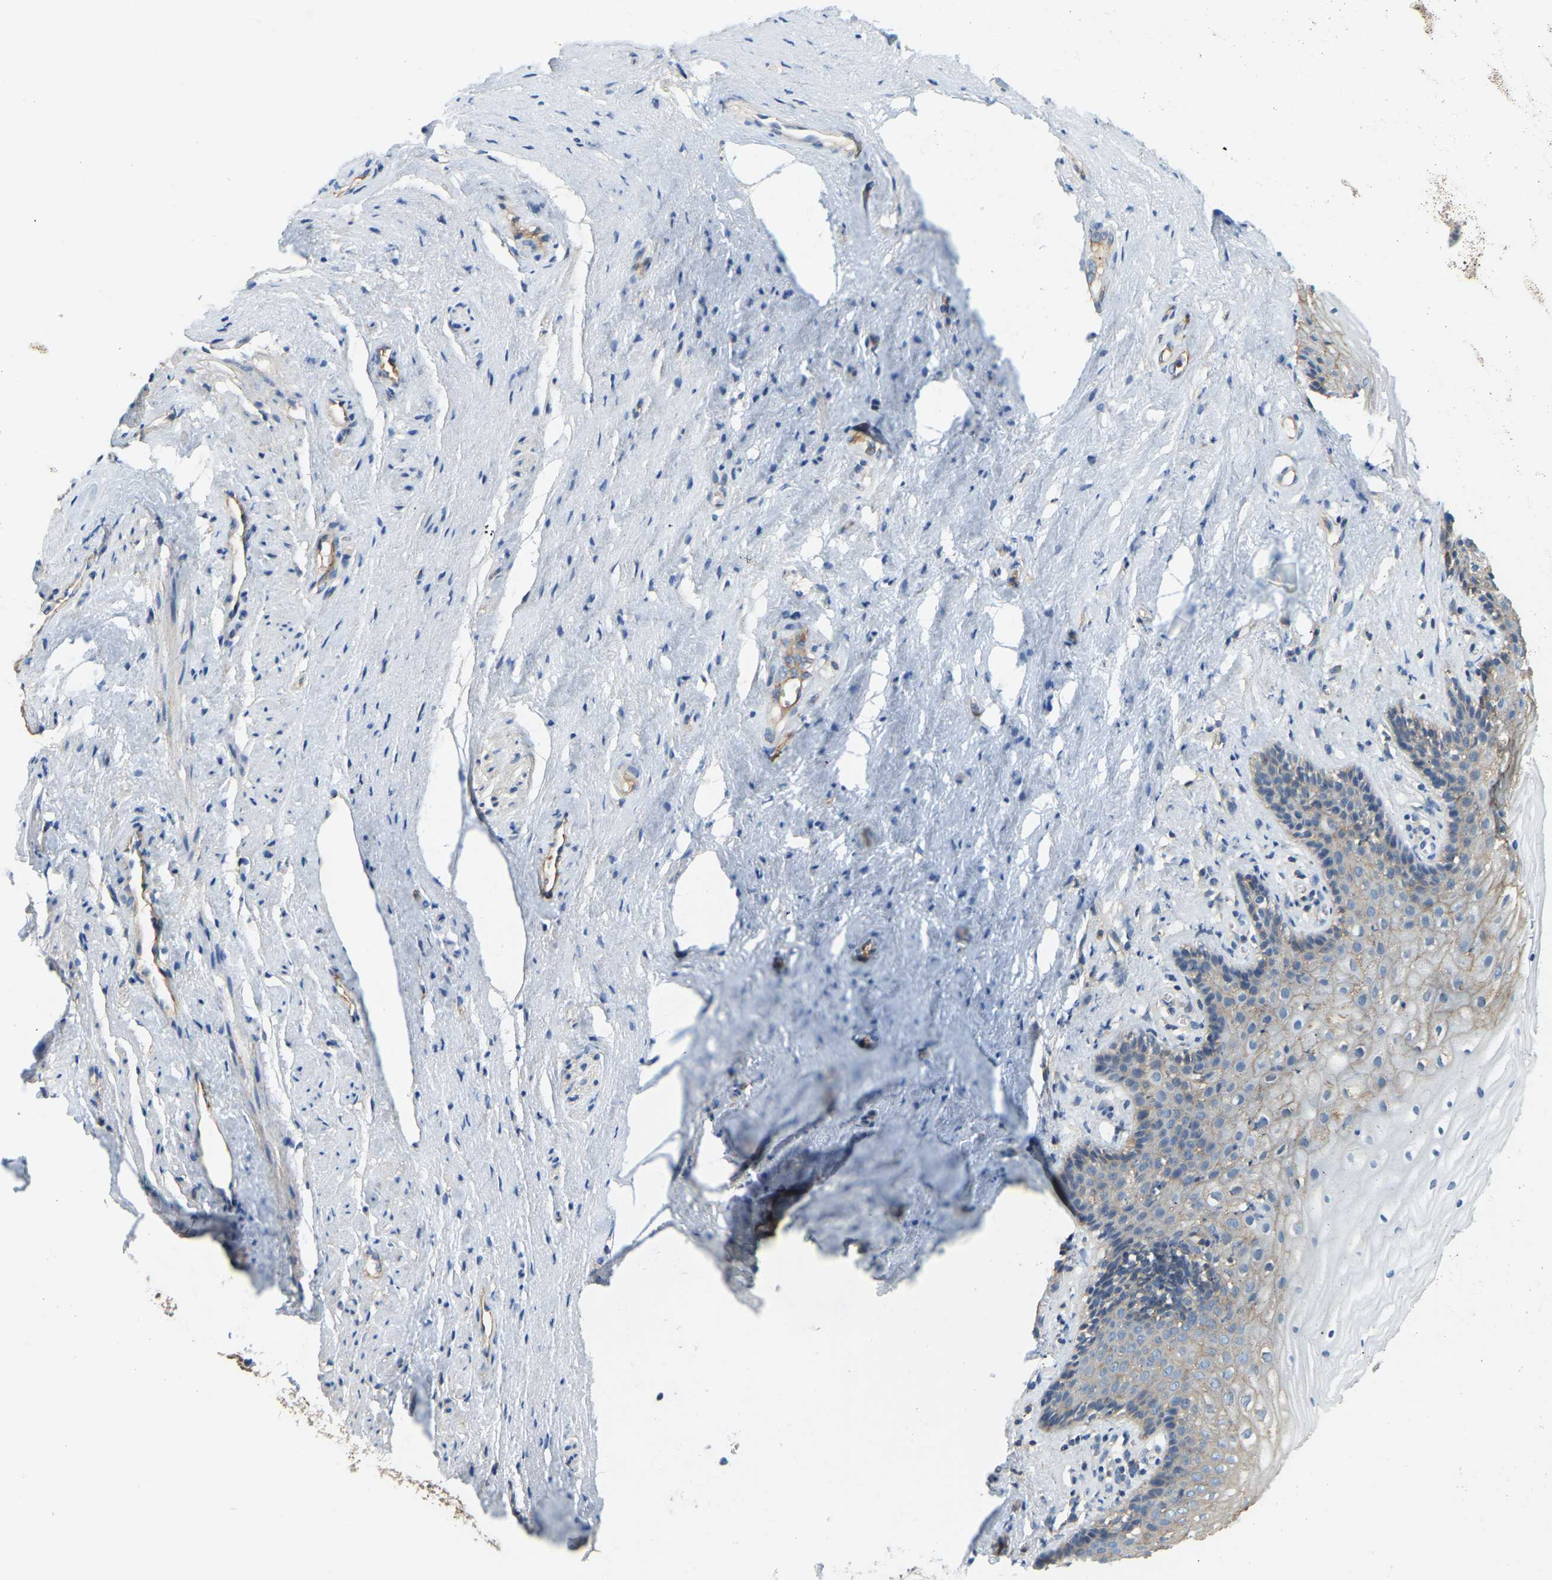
{"staining": {"intensity": "moderate", "quantity": "25%-75%", "location": "cytoplasmic/membranous"}, "tissue": "vagina", "cell_type": "Squamous epithelial cells", "image_type": "normal", "snomed": [{"axis": "morphology", "description": "Normal tissue, NOS"}, {"axis": "topography", "description": "Vagina"}], "caption": "Approximately 25%-75% of squamous epithelial cells in normal vagina display moderate cytoplasmic/membranous protein positivity as visualized by brown immunohistochemical staining.", "gene": "AHNAK", "patient": {"sex": "female", "age": 44}}